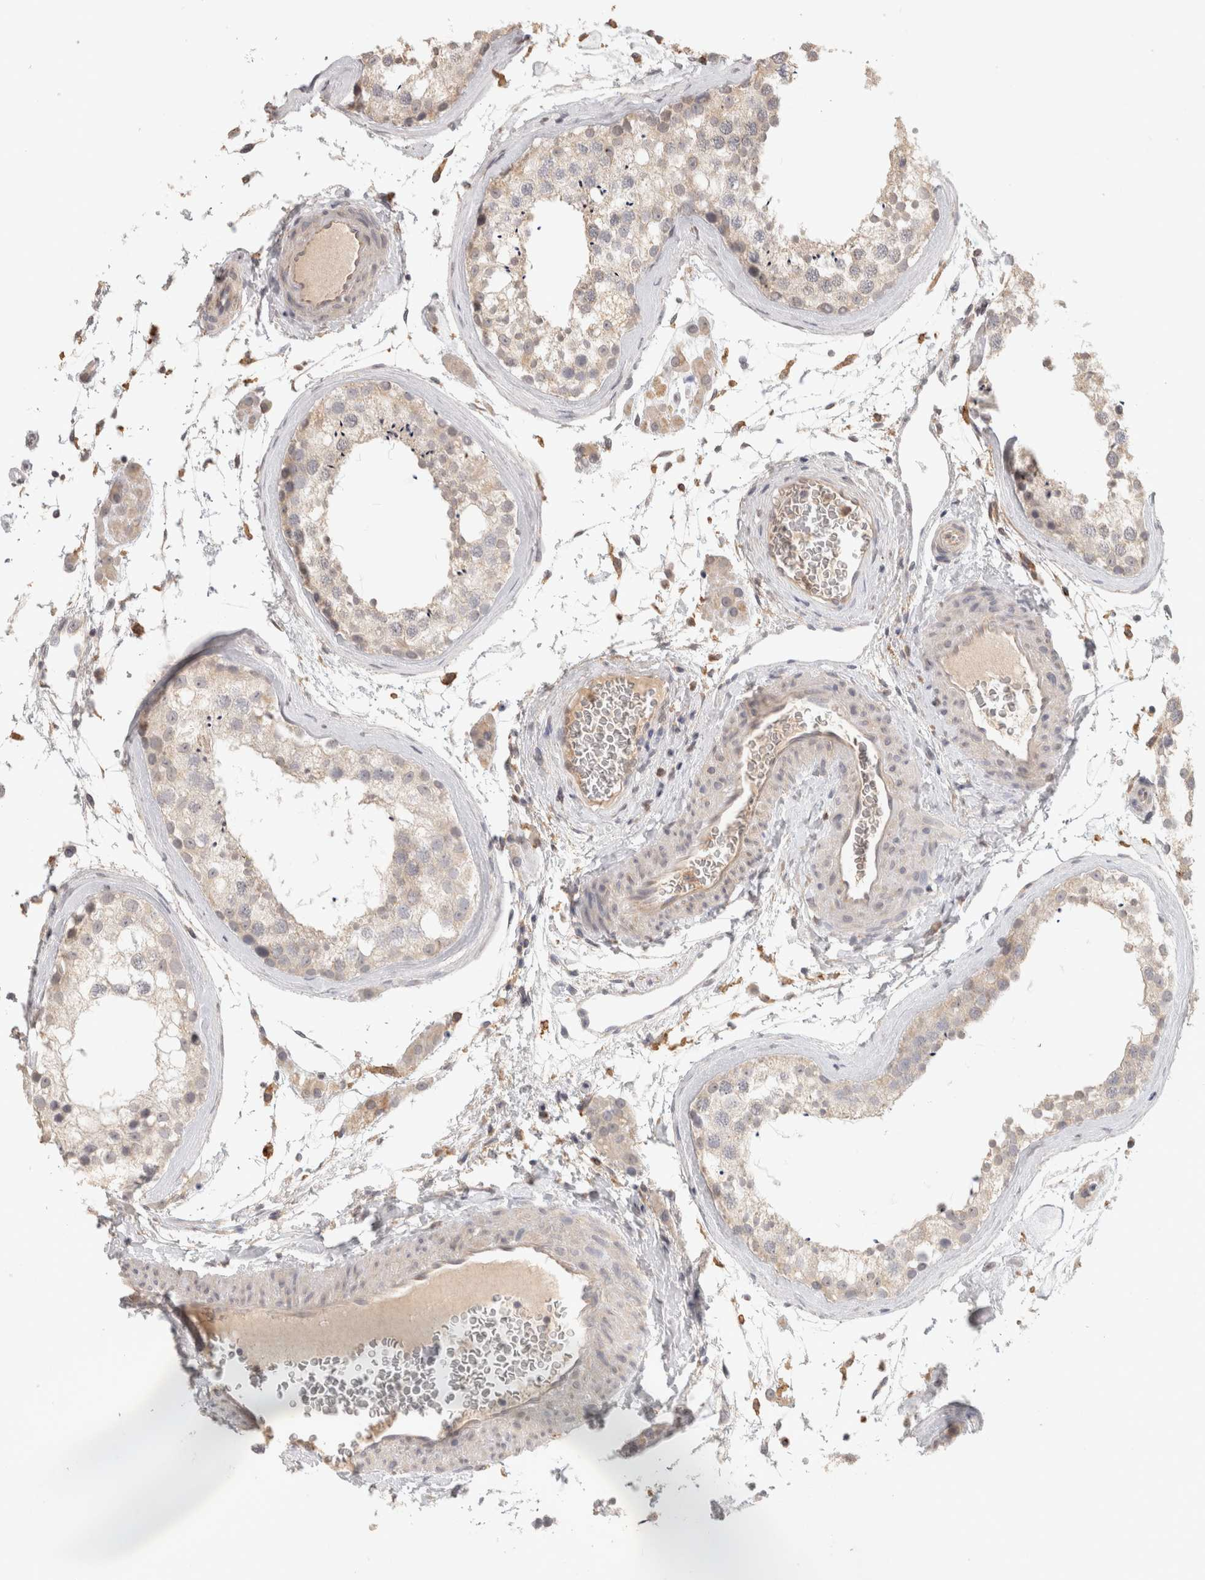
{"staining": {"intensity": "negative", "quantity": "none", "location": "none"}, "tissue": "testis", "cell_type": "Cells in seminiferous ducts", "image_type": "normal", "snomed": [{"axis": "morphology", "description": "Normal tissue, NOS"}, {"axis": "topography", "description": "Testis"}], "caption": "A high-resolution micrograph shows immunohistochemistry (IHC) staining of benign testis, which exhibits no significant staining in cells in seminiferous ducts.", "gene": "HAVCR2", "patient": {"sex": "male", "age": 46}}